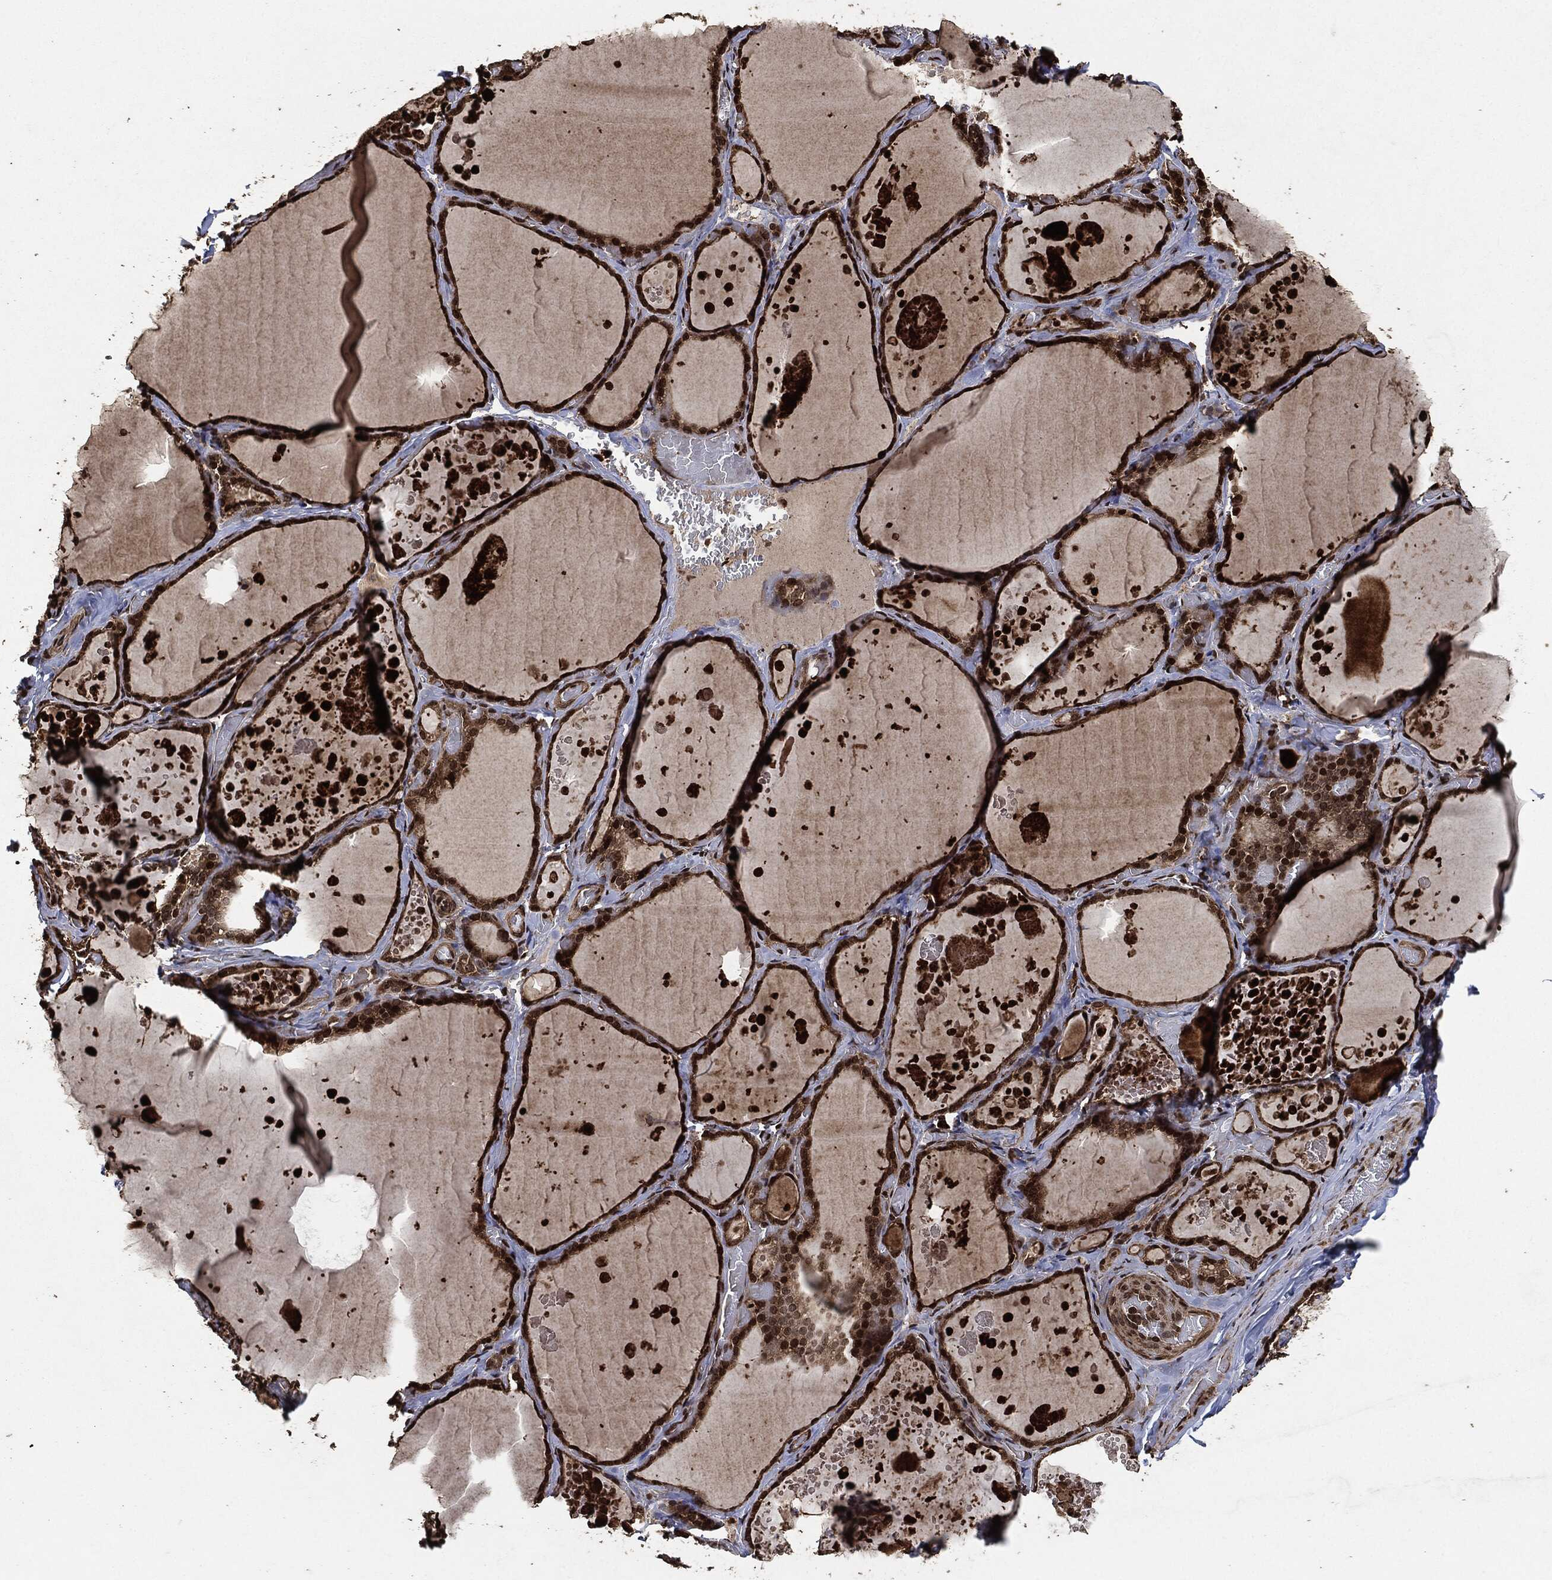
{"staining": {"intensity": "strong", "quantity": ">75%", "location": "nuclear"}, "tissue": "thyroid gland", "cell_type": "Glandular cells", "image_type": "normal", "snomed": [{"axis": "morphology", "description": "Normal tissue, NOS"}, {"axis": "topography", "description": "Thyroid gland"}], "caption": "About >75% of glandular cells in normal human thyroid gland reveal strong nuclear protein positivity as visualized by brown immunohistochemical staining.", "gene": "PDK1", "patient": {"sex": "female", "age": 56}}